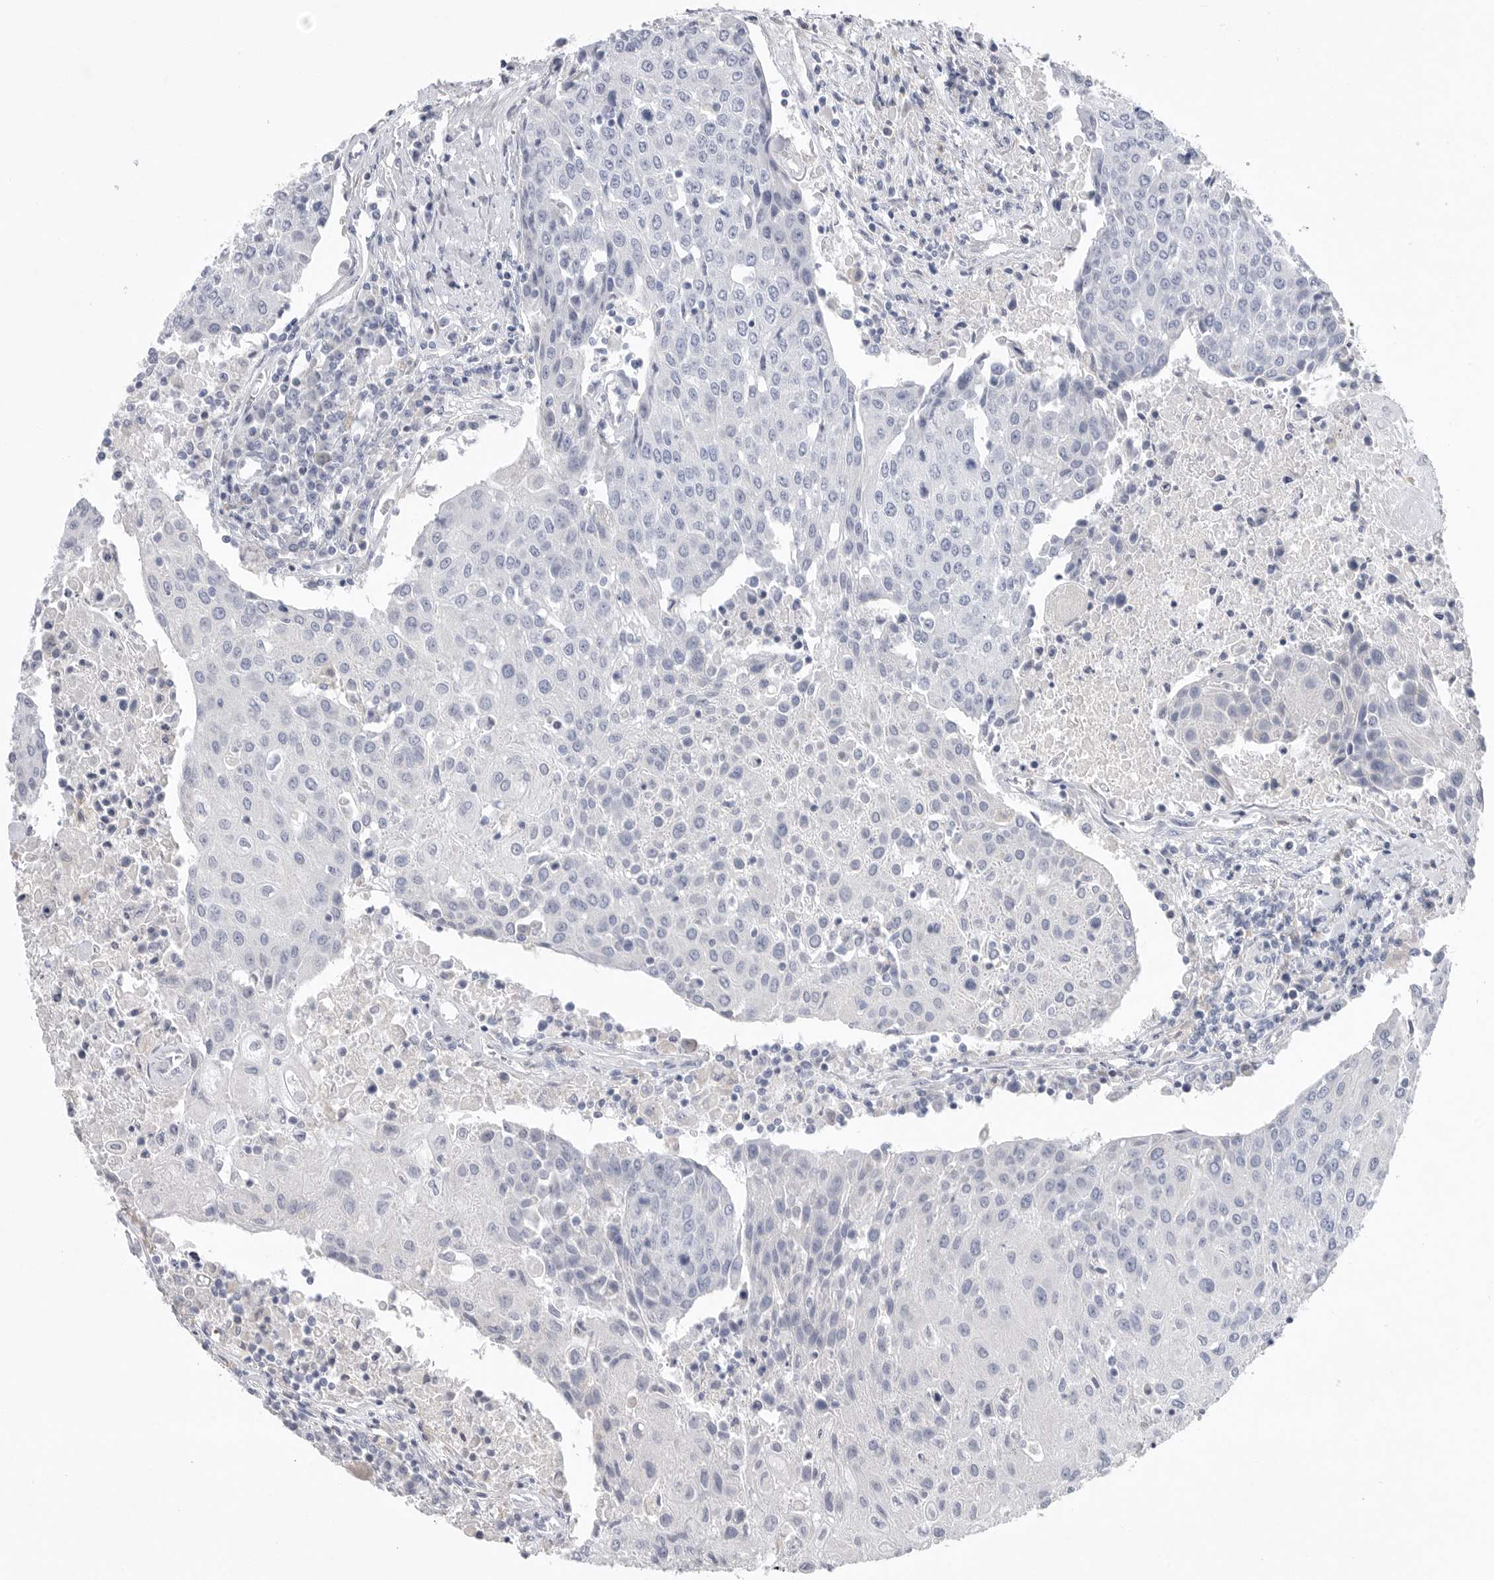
{"staining": {"intensity": "negative", "quantity": "none", "location": "none"}, "tissue": "urothelial cancer", "cell_type": "Tumor cells", "image_type": "cancer", "snomed": [{"axis": "morphology", "description": "Urothelial carcinoma, High grade"}, {"axis": "topography", "description": "Urinary bladder"}], "caption": "IHC histopathology image of neoplastic tissue: urothelial cancer stained with DAB (3,3'-diaminobenzidine) reveals no significant protein expression in tumor cells.", "gene": "CAMK2B", "patient": {"sex": "female", "age": 85}}